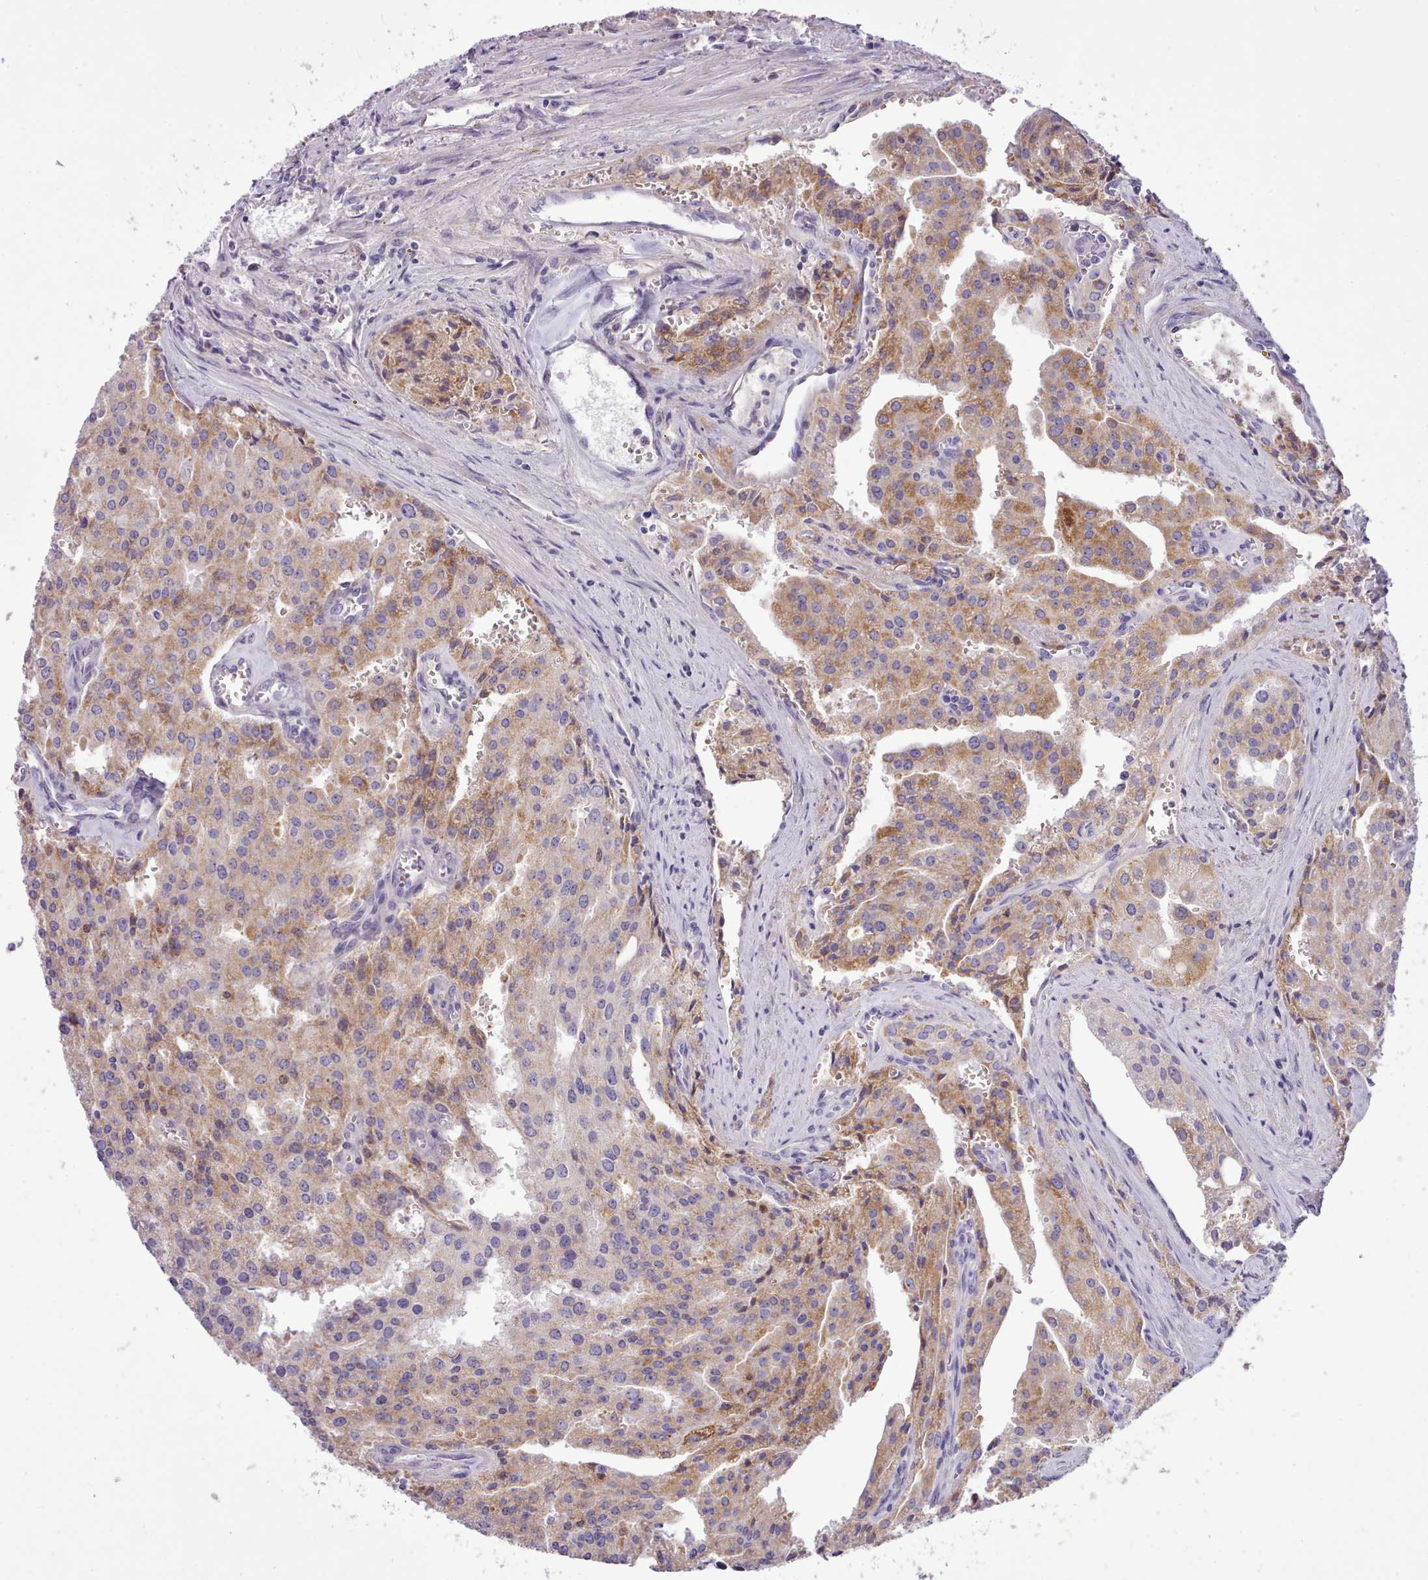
{"staining": {"intensity": "moderate", "quantity": "25%-75%", "location": "cytoplasmic/membranous"}, "tissue": "prostate cancer", "cell_type": "Tumor cells", "image_type": "cancer", "snomed": [{"axis": "morphology", "description": "Adenocarcinoma, High grade"}, {"axis": "topography", "description": "Prostate"}], "caption": "Adenocarcinoma (high-grade) (prostate) stained with immunohistochemistry (IHC) displays moderate cytoplasmic/membranous expression in about 25%-75% of tumor cells. Immunohistochemistry (ihc) stains the protein of interest in brown and the nuclei are stained blue.", "gene": "CYP2A13", "patient": {"sex": "male", "age": 68}}